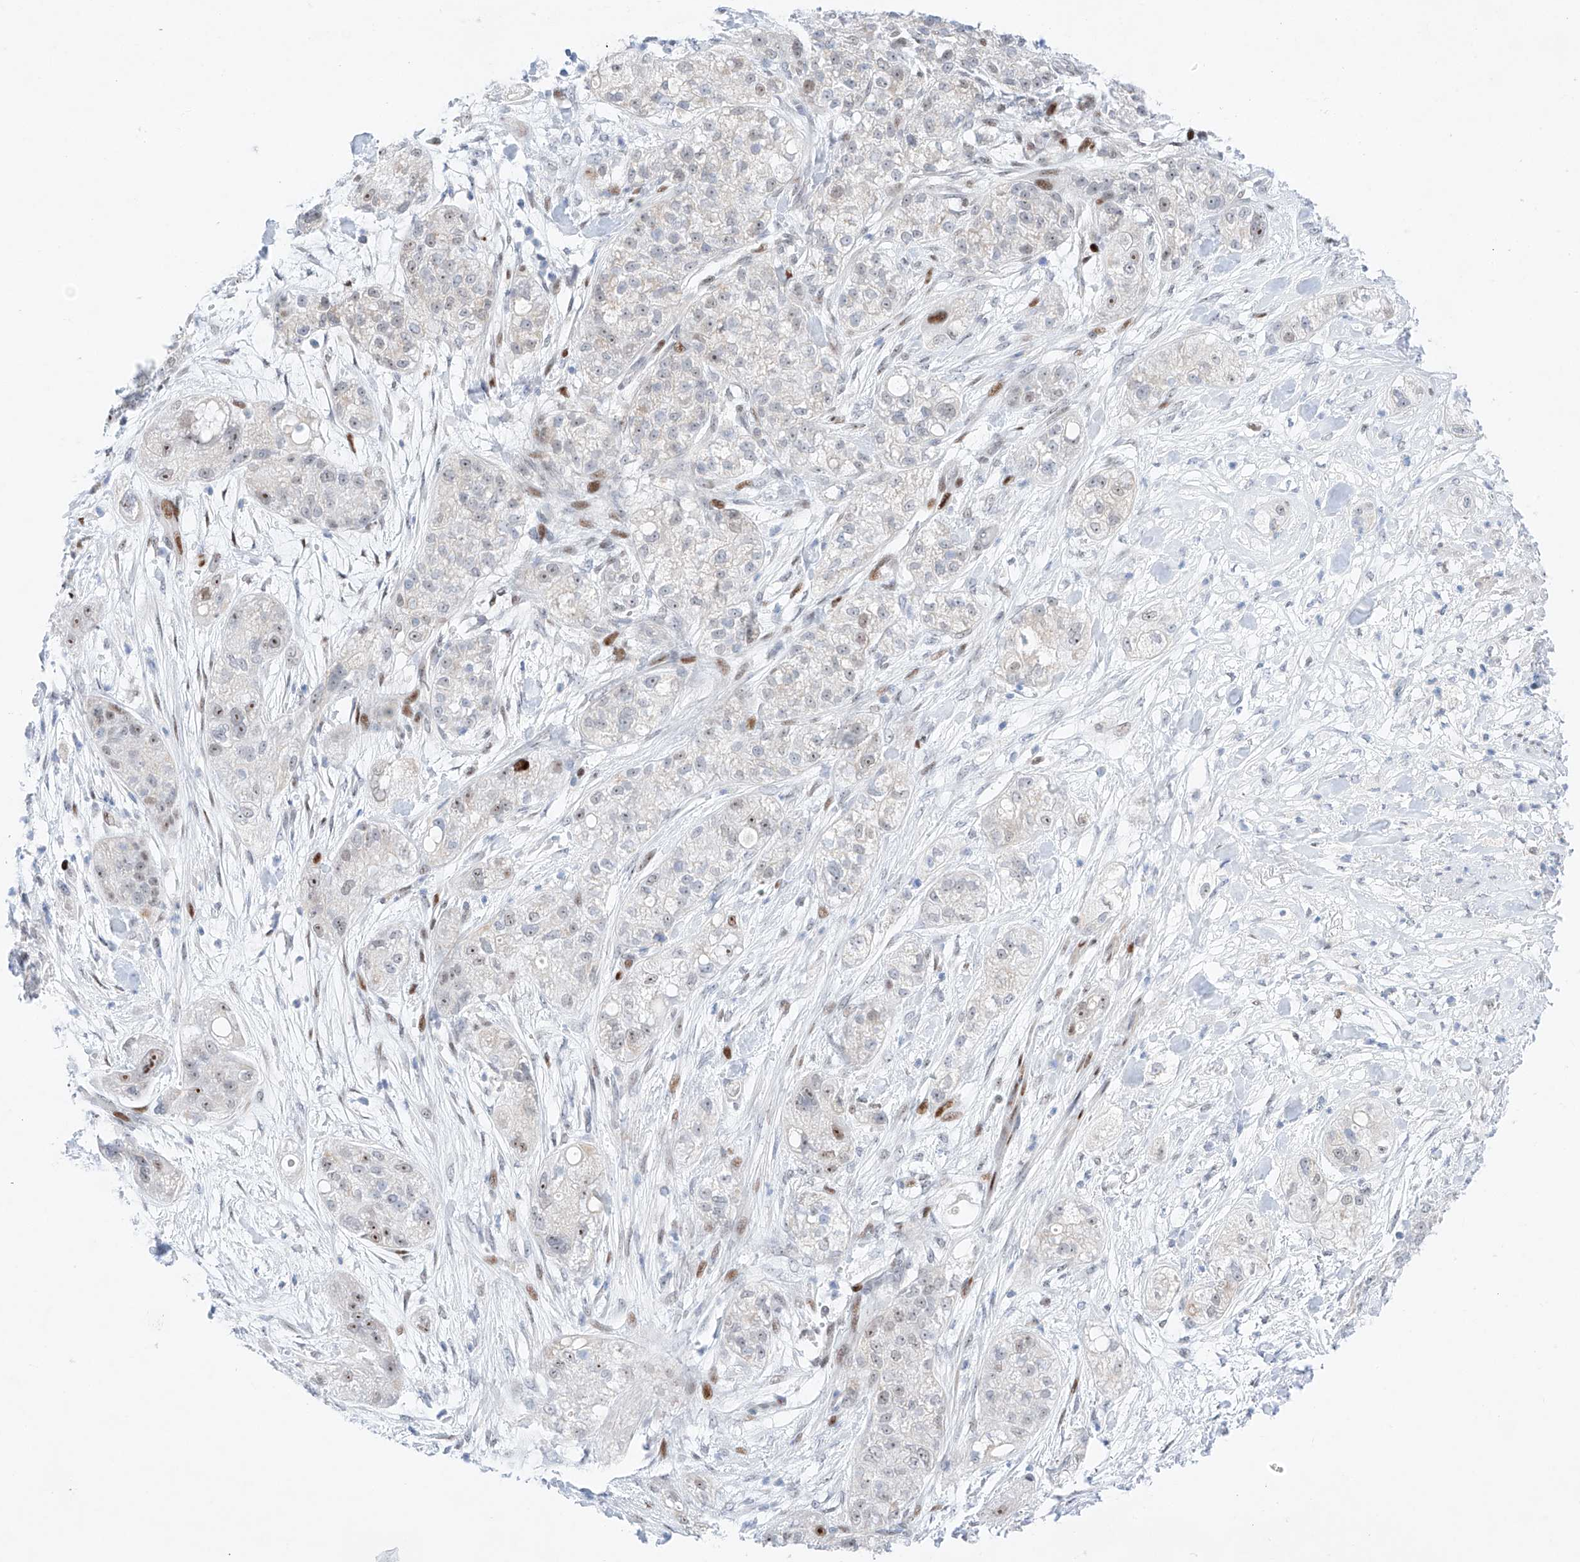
{"staining": {"intensity": "moderate", "quantity": "<25%", "location": "nuclear"}, "tissue": "pancreatic cancer", "cell_type": "Tumor cells", "image_type": "cancer", "snomed": [{"axis": "morphology", "description": "Adenocarcinoma, NOS"}, {"axis": "topography", "description": "Pancreas"}], "caption": "A histopathology image of human pancreatic adenocarcinoma stained for a protein demonstrates moderate nuclear brown staining in tumor cells.", "gene": "NT5C3B", "patient": {"sex": "female", "age": 78}}